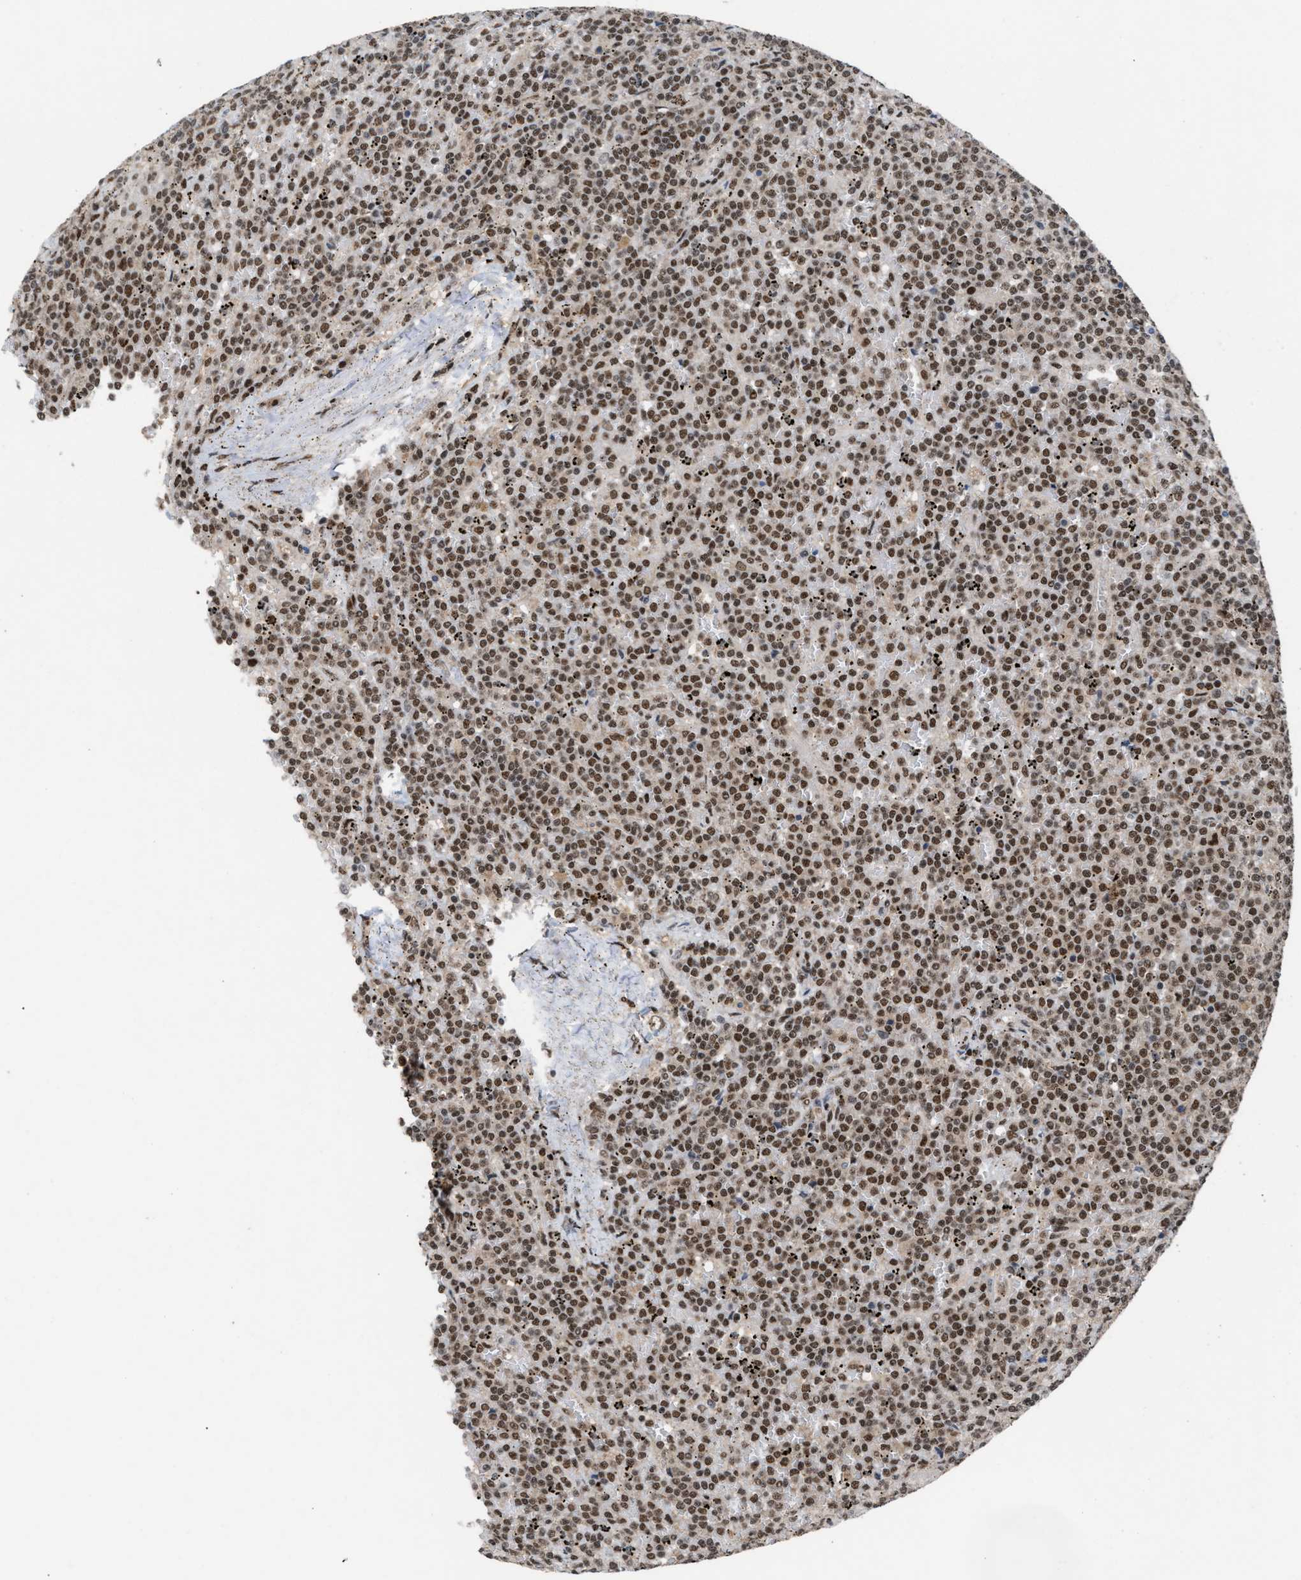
{"staining": {"intensity": "strong", "quantity": ">75%", "location": "nuclear"}, "tissue": "lymphoma", "cell_type": "Tumor cells", "image_type": "cancer", "snomed": [{"axis": "morphology", "description": "Malignant lymphoma, non-Hodgkin's type, Low grade"}, {"axis": "topography", "description": "Spleen"}], "caption": "A brown stain highlights strong nuclear expression of a protein in human lymphoma tumor cells.", "gene": "PRPF4", "patient": {"sex": "female", "age": 19}}